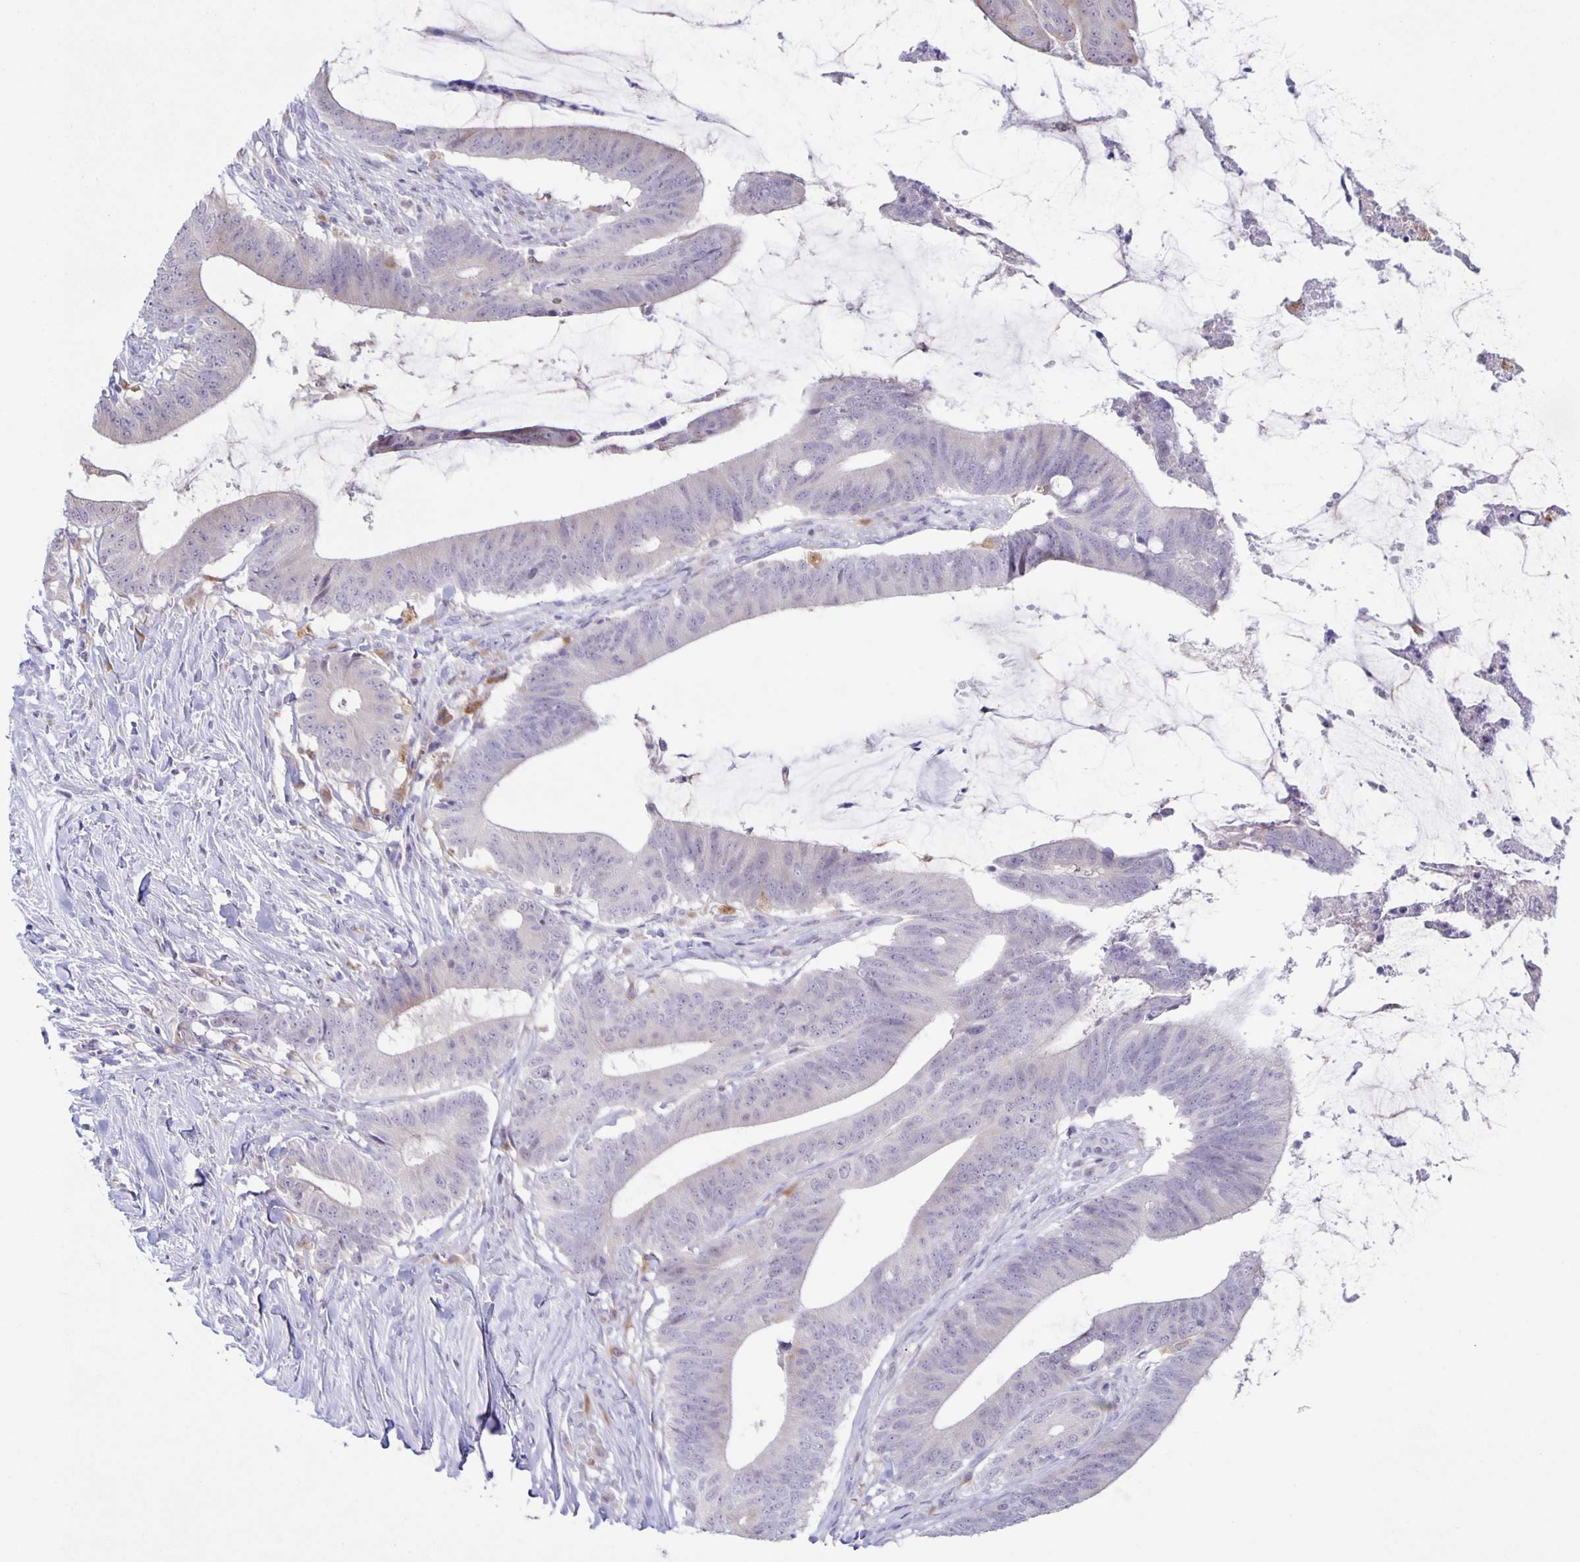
{"staining": {"intensity": "negative", "quantity": "none", "location": "none"}, "tissue": "colorectal cancer", "cell_type": "Tumor cells", "image_type": "cancer", "snomed": [{"axis": "morphology", "description": "Adenocarcinoma, NOS"}, {"axis": "topography", "description": "Colon"}], "caption": "Immunohistochemistry of human colorectal cancer (adenocarcinoma) displays no expression in tumor cells. (Immunohistochemistry, brightfield microscopy, high magnification).", "gene": "LIPA", "patient": {"sex": "female", "age": 43}}